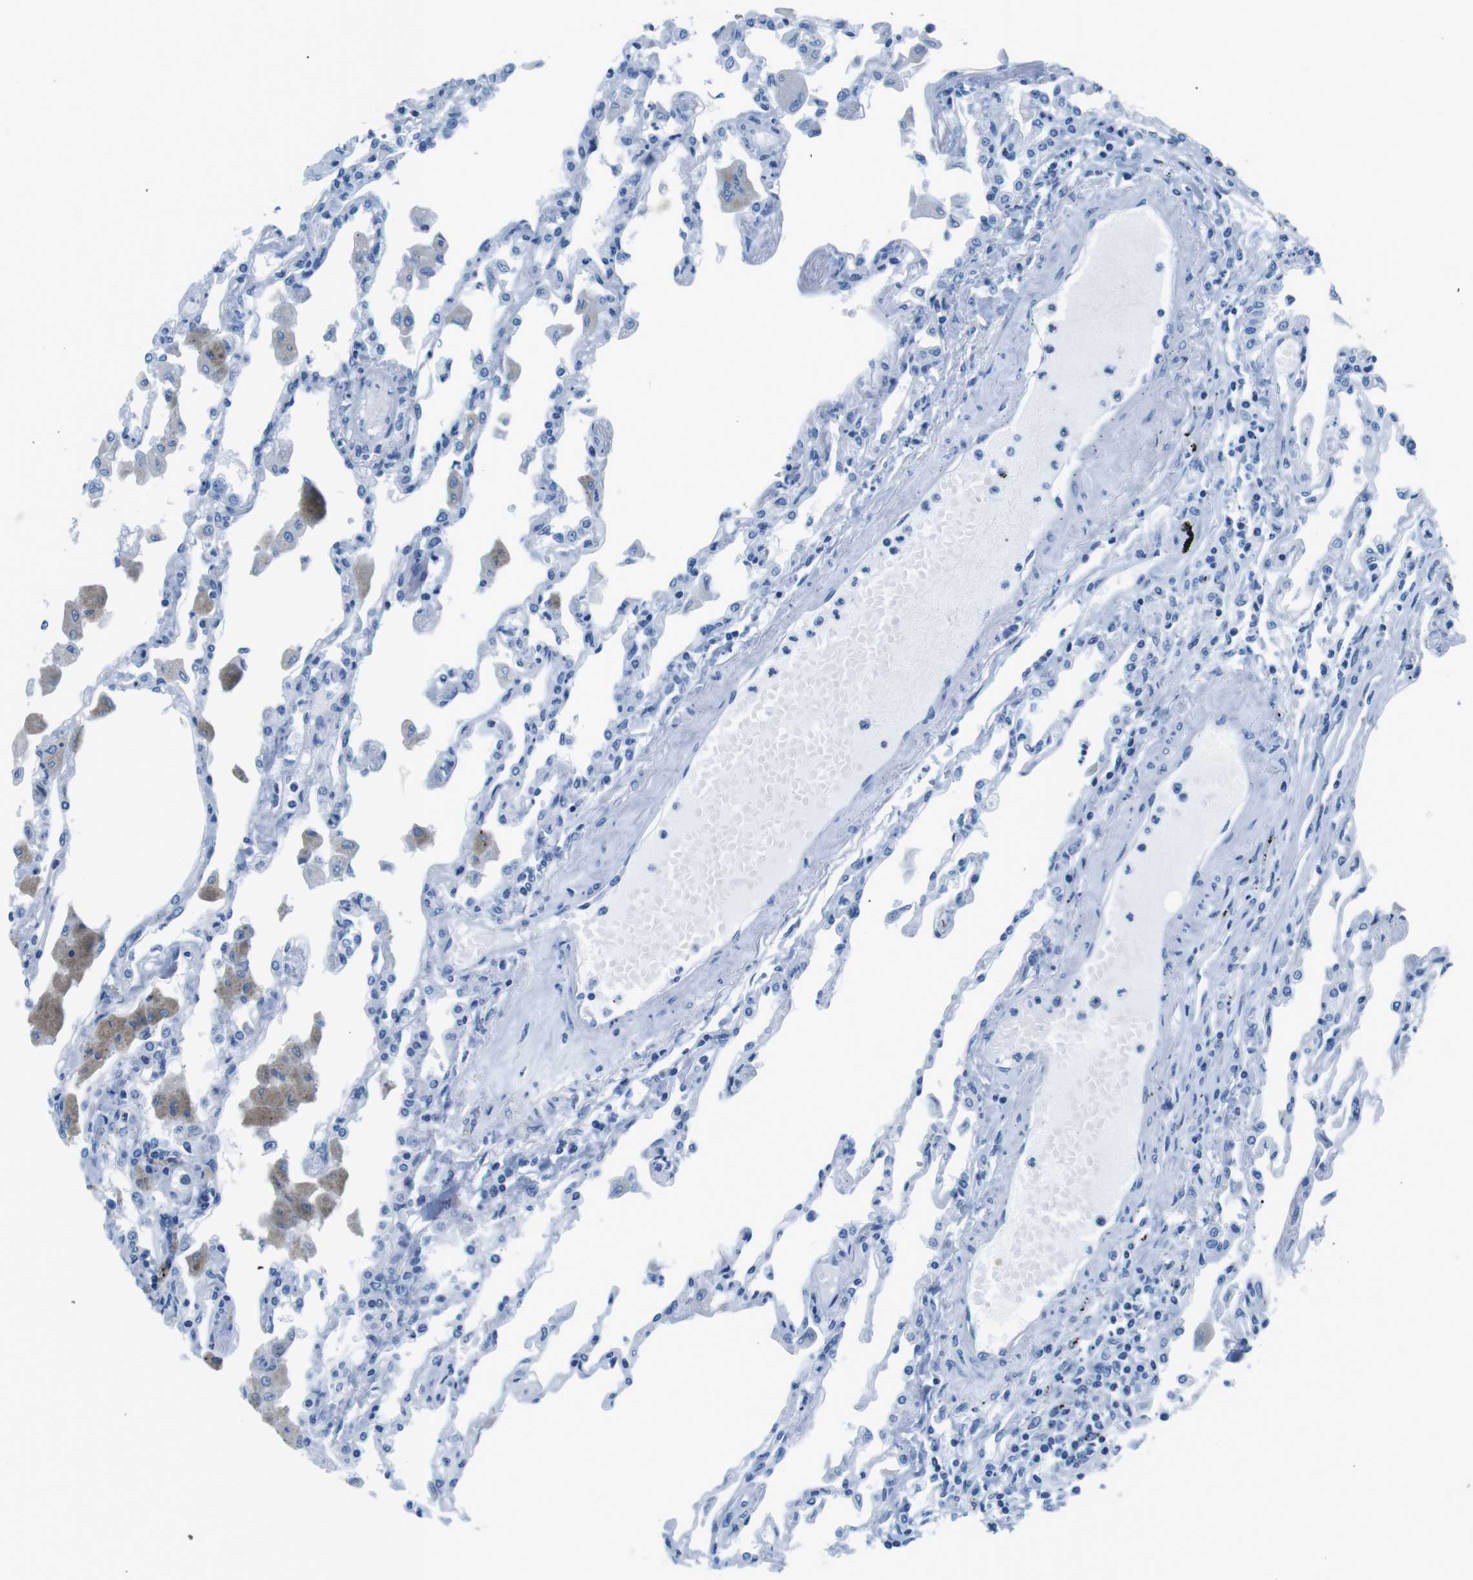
{"staining": {"intensity": "negative", "quantity": "none", "location": "none"}, "tissue": "lung", "cell_type": "Alveolar cells", "image_type": "normal", "snomed": [{"axis": "morphology", "description": "Normal tissue, NOS"}, {"axis": "topography", "description": "Bronchus"}, {"axis": "topography", "description": "Lung"}], "caption": "High power microscopy photomicrograph of an immunohistochemistry (IHC) image of normal lung, revealing no significant positivity in alveolar cells.", "gene": "MUC2", "patient": {"sex": "female", "age": 49}}